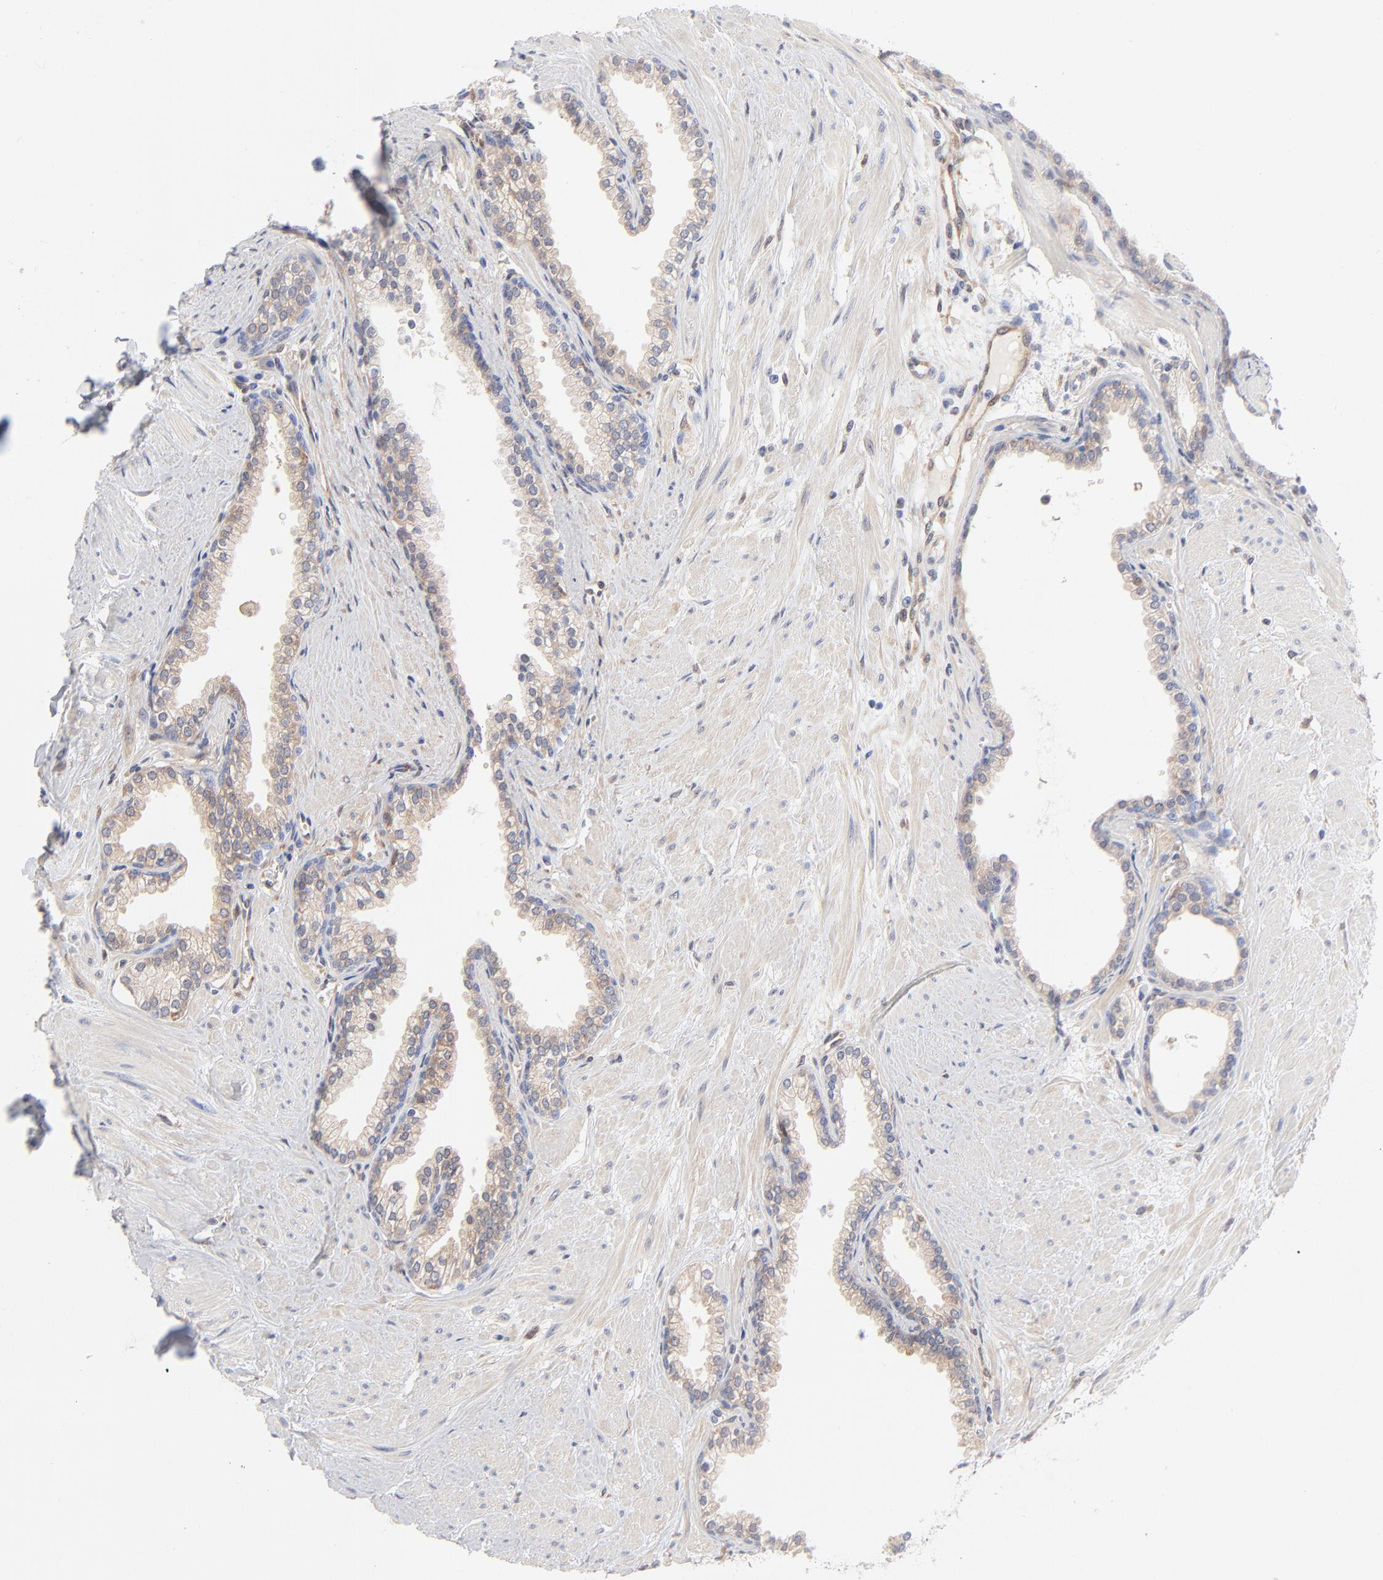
{"staining": {"intensity": "weak", "quantity": ">75%", "location": "cytoplasmic/membranous"}, "tissue": "prostate", "cell_type": "Glandular cells", "image_type": "normal", "snomed": [{"axis": "morphology", "description": "Normal tissue, NOS"}, {"axis": "topography", "description": "Prostate"}], "caption": "Immunohistochemistry (IHC) micrograph of normal prostate stained for a protein (brown), which displays low levels of weak cytoplasmic/membranous staining in about >75% of glandular cells.", "gene": "ARRB1", "patient": {"sex": "male", "age": 64}}